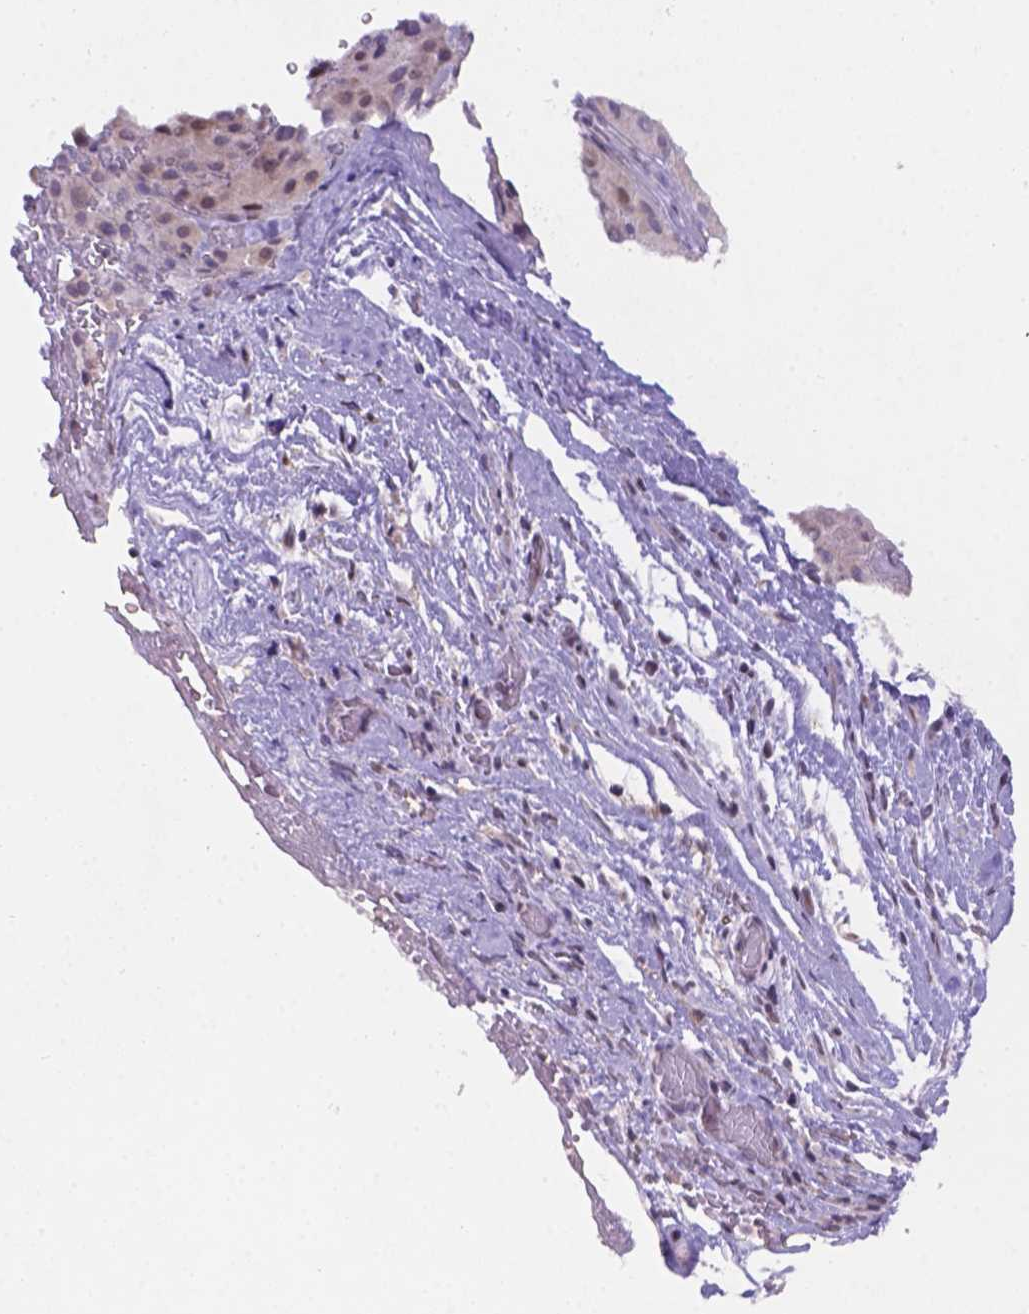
{"staining": {"intensity": "weak", "quantity": "<25%", "location": "nuclear"}, "tissue": "melanoma", "cell_type": "Tumor cells", "image_type": "cancer", "snomed": [{"axis": "morphology", "description": "Malignant melanoma, Metastatic site"}, {"axis": "topography", "description": "Smooth muscle"}], "caption": "This is an immunohistochemistry (IHC) image of melanoma. There is no positivity in tumor cells.", "gene": "DMWD", "patient": {"sex": "male", "age": 41}}